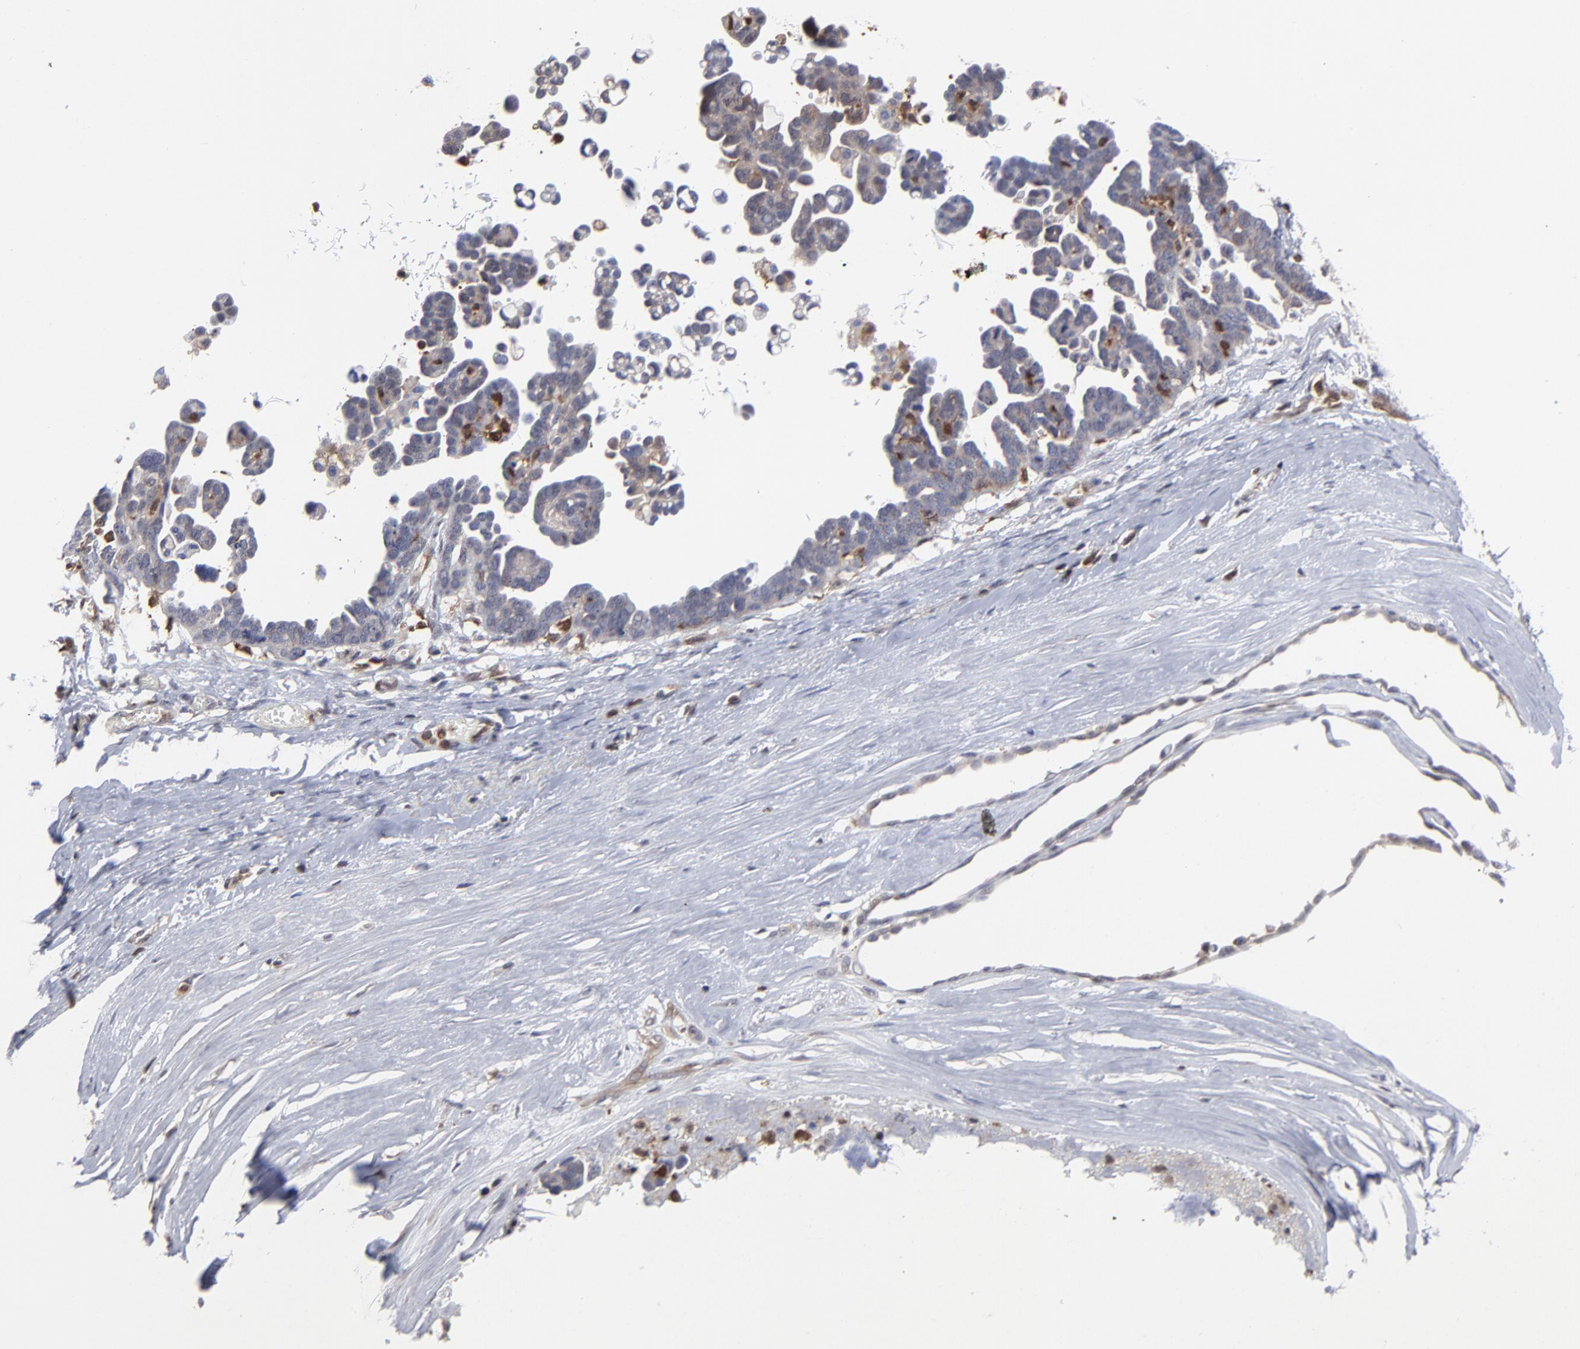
{"staining": {"intensity": "weak", "quantity": "25%-75%", "location": "cytoplasmic/membranous"}, "tissue": "ovarian cancer", "cell_type": "Tumor cells", "image_type": "cancer", "snomed": [{"axis": "morphology", "description": "Cystadenocarcinoma, serous, NOS"}, {"axis": "topography", "description": "Ovary"}], "caption": "Immunohistochemical staining of human ovarian cancer (serous cystadenocarcinoma) shows low levels of weak cytoplasmic/membranous positivity in approximately 25%-75% of tumor cells.", "gene": "MAP2K1", "patient": {"sex": "female", "age": 54}}